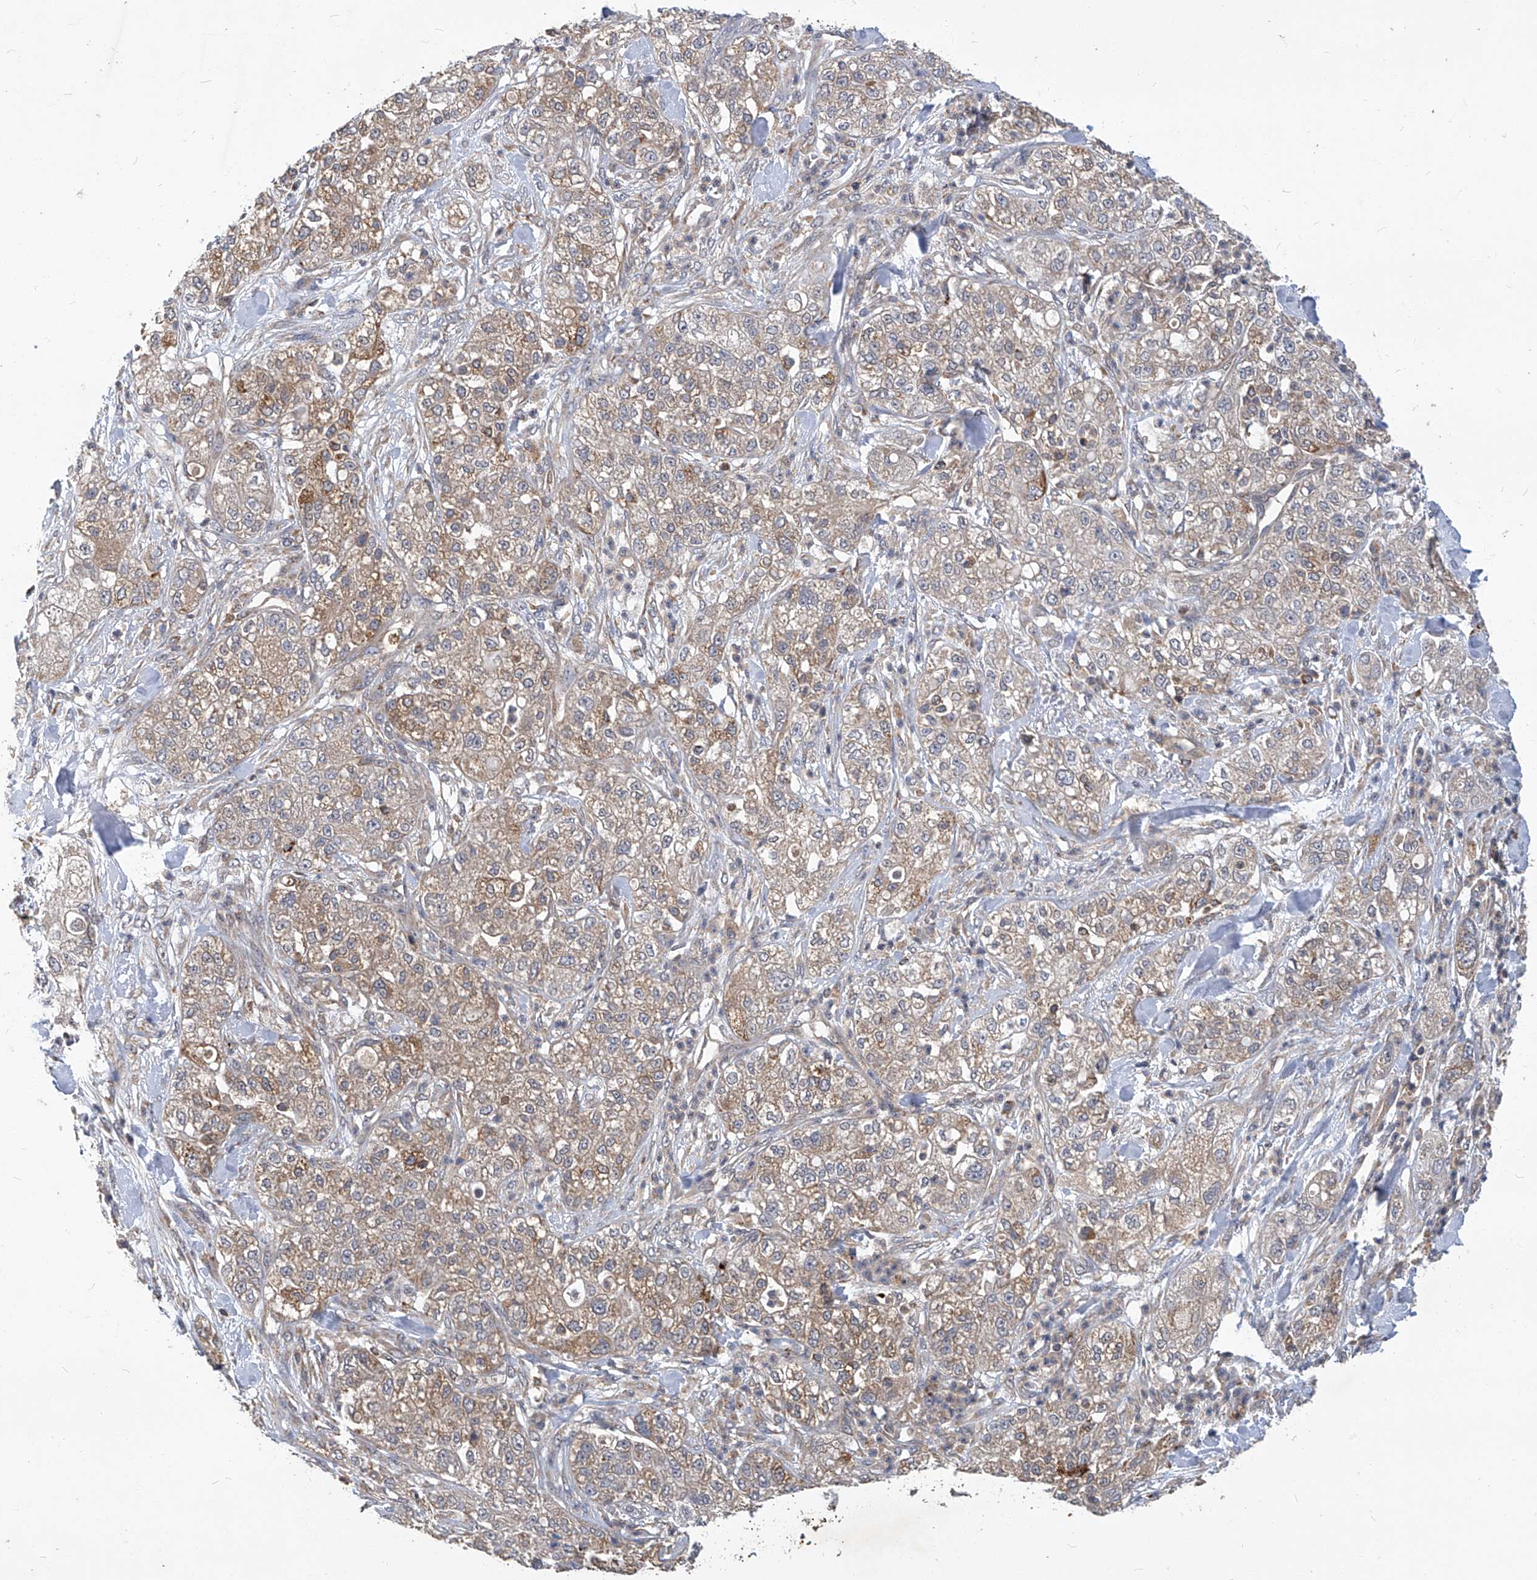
{"staining": {"intensity": "weak", "quantity": ">75%", "location": "cytoplasmic/membranous"}, "tissue": "pancreatic cancer", "cell_type": "Tumor cells", "image_type": "cancer", "snomed": [{"axis": "morphology", "description": "Adenocarcinoma, NOS"}, {"axis": "topography", "description": "Pancreas"}], "caption": "The immunohistochemical stain highlights weak cytoplasmic/membranous expression in tumor cells of pancreatic cancer (adenocarcinoma) tissue.", "gene": "TNFRSF13B", "patient": {"sex": "female", "age": 78}}